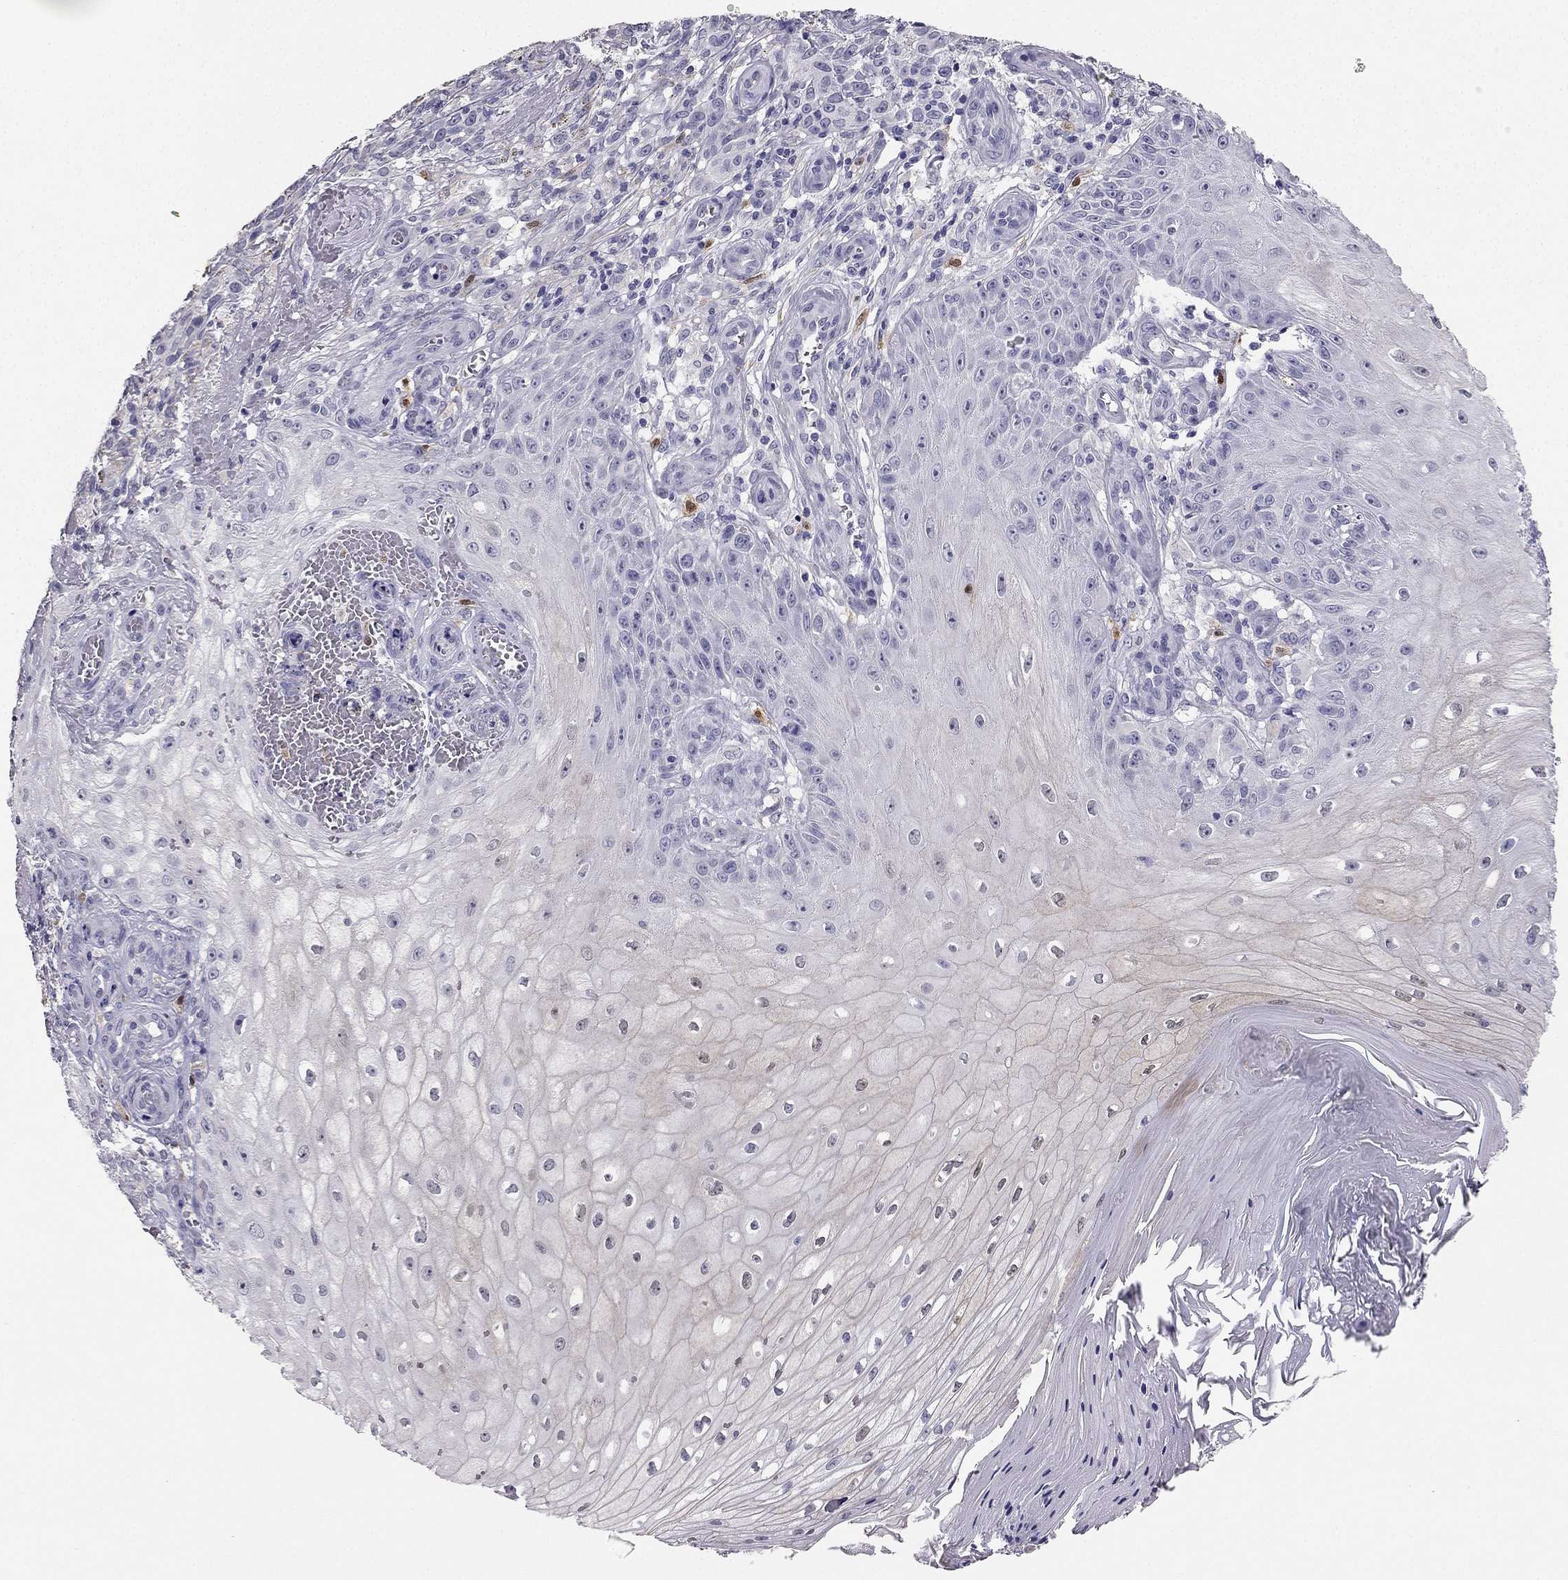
{"staining": {"intensity": "negative", "quantity": "none", "location": "none"}, "tissue": "melanoma", "cell_type": "Tumor cells", "image_type": "cancer", "snomed": [{"axis": "morphology", "description": "Malignant melanoma, NOS"}, {"axis": "topography", "description": "Skin"}], "caption": "Tumor cells show no significant protein expression in malignant melanoma.", "gene": "CALB2", "patient": {"sex": "female", "age": 53}}